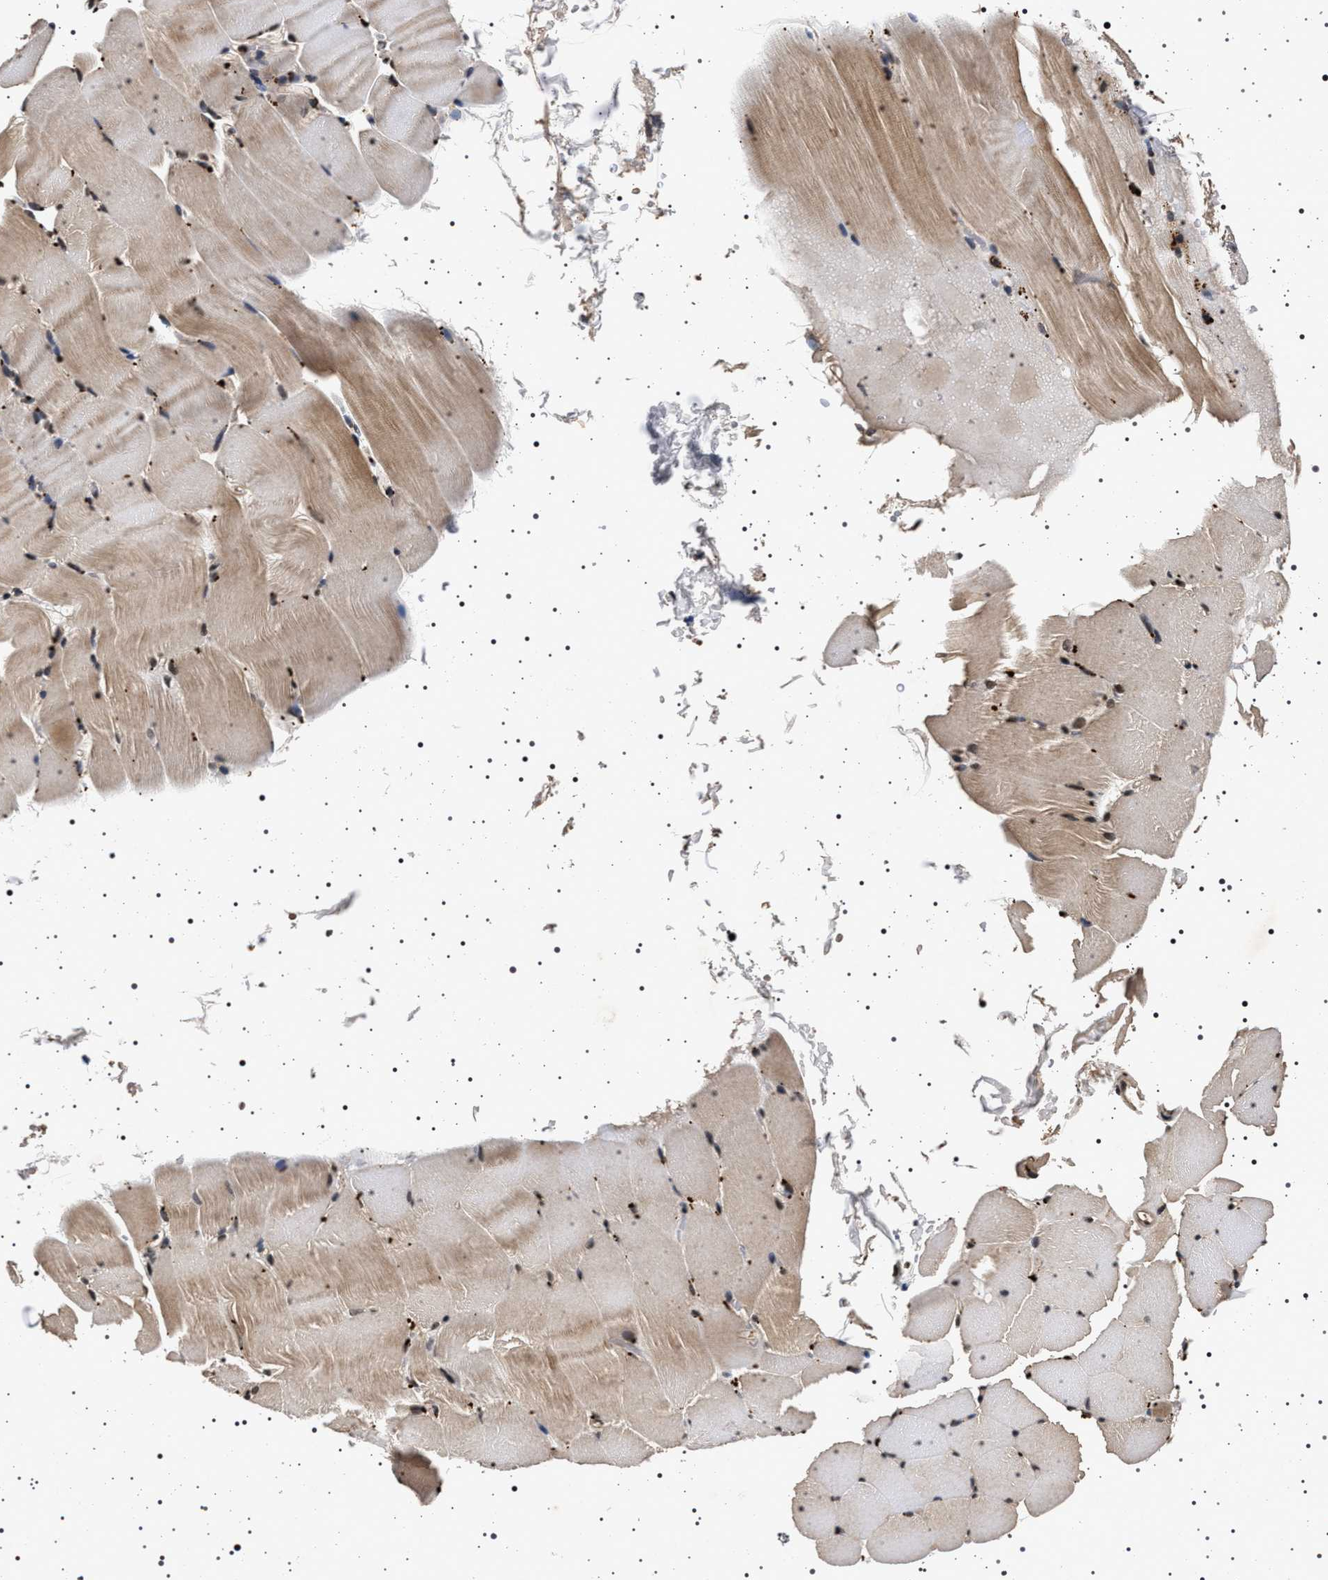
{"staining": {"intensity": "weak", "quantity": ">75%", "location": "cytoplasmic/membranous"}, "tissue": "skeletal muscle", "cell_type": "Myocytes", "image_type": "normal", "snomed": [{"axis": "morphology", "description": "Normal tissue, NOS"}, {"axis": "topography", "description": "Skeletal muscle"}, {"axis": "topography", "description": "Parathyroid gland"}], "caption": "Immunohistochemical staining of benign skeletal muscle displays weak cytoplasmic/membranous protein staining in about >75% of myocytes. Using DAB (brown) and hematoxylin (blue) stains, captured at high magnification using brightfield microscopy.", "gene": "CDKN1B", "patient": {"sex": "female", "age": 37}}